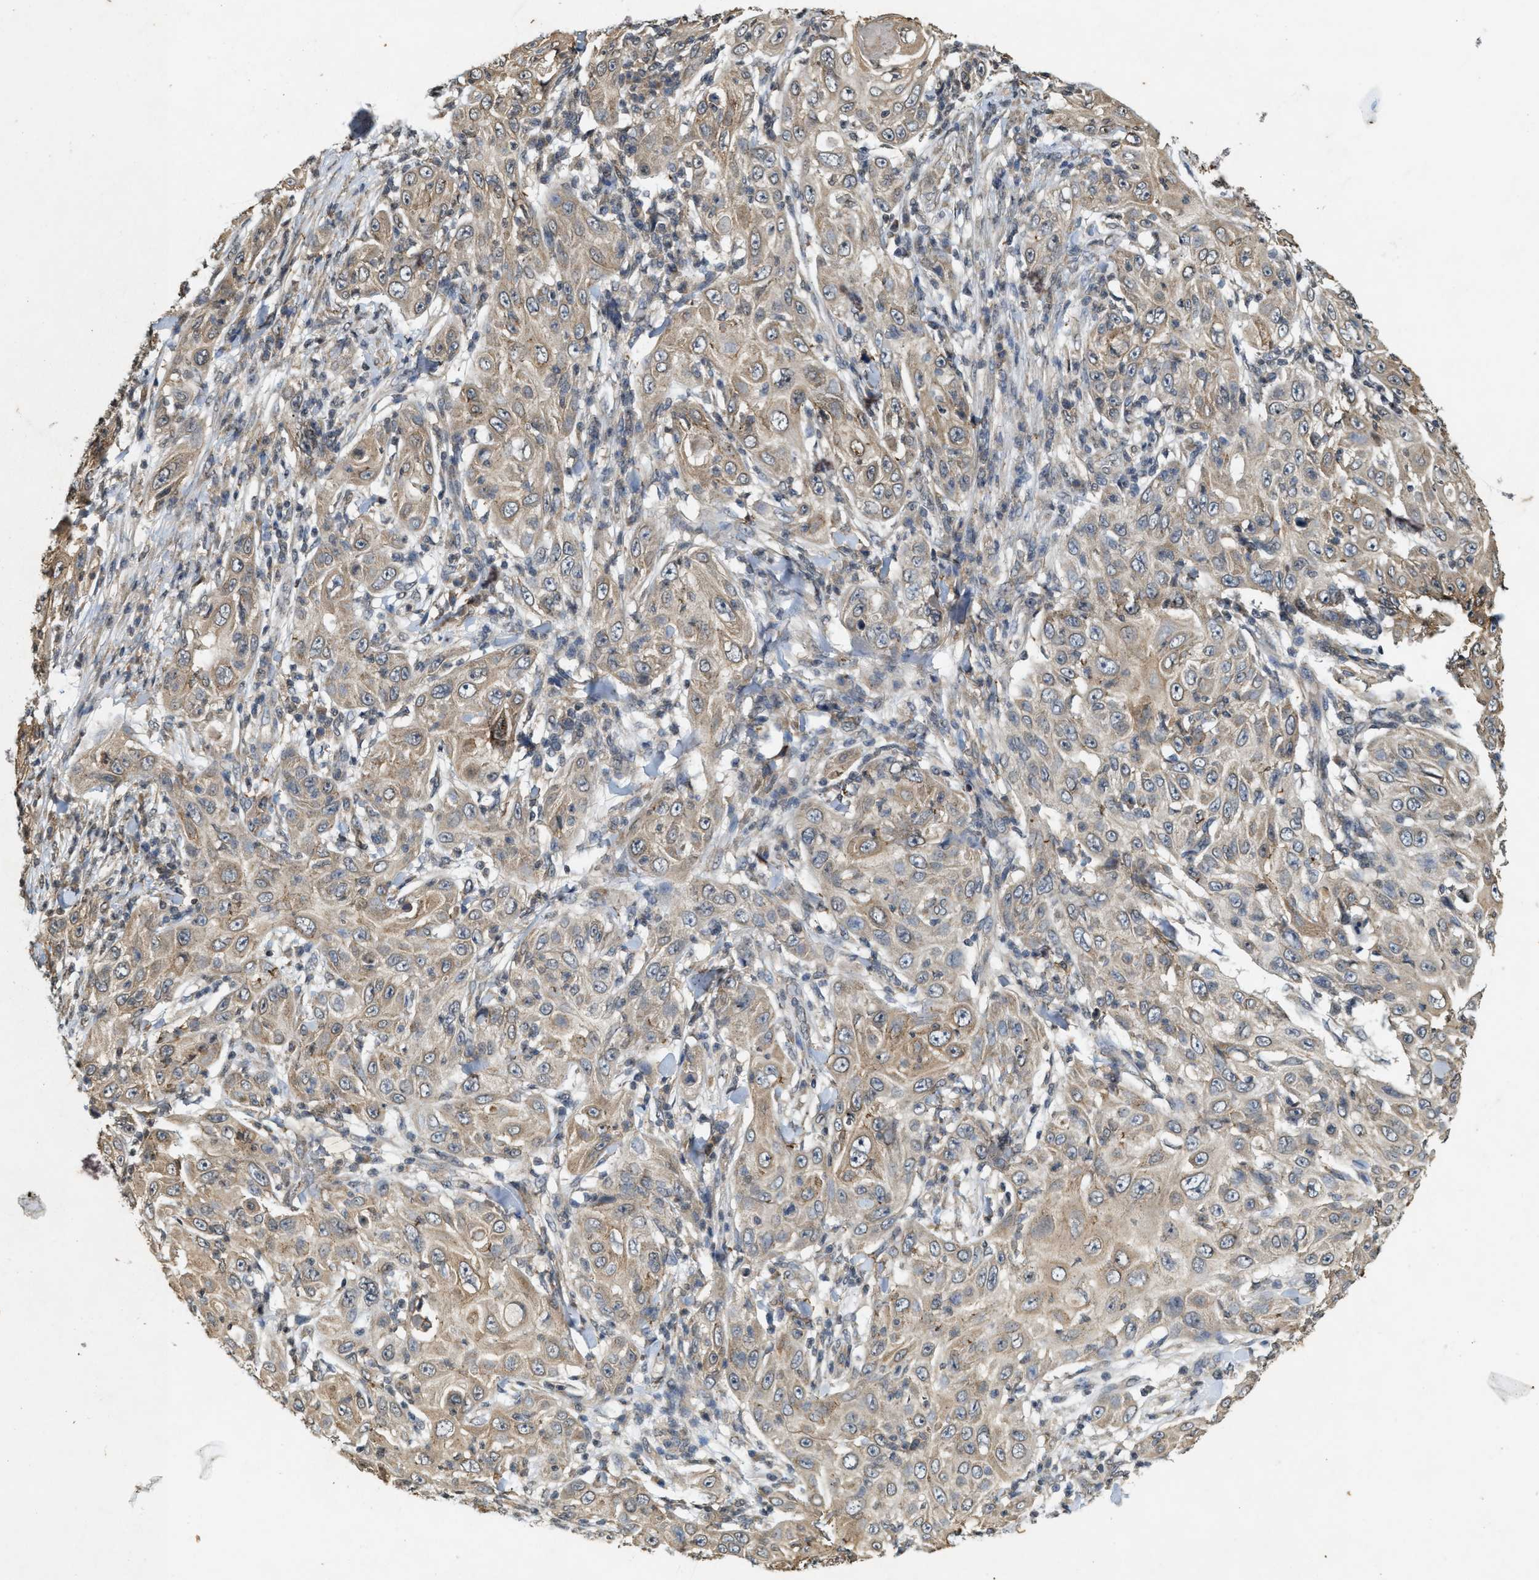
{"staining": {"intensity": "weak", "quantity": ">75%", "location": "cytoplasmic/membranous"}, "tissue": "skin cancer", "cell_type": "Tumor cells", "image_type": "cancer", "snomed": [{"axis": "morphology", "description": "Squamous cell carcinoma, NOS"}, {"axis": "topography", "description": "Skin"}], "caption": "Tumor cells demonstrate weak cytoplasmic/membranous positivity in about >75% of cells in squamous cell carcinoma (skin). The staining was performed using DAB (3,3'-diaminobenzidine), with brown indicating positive protein expression. Nuclei are stained blue with hematoxylin.", "gene": "KIF21A", "patient": {"sex": "female", "age": 88}}